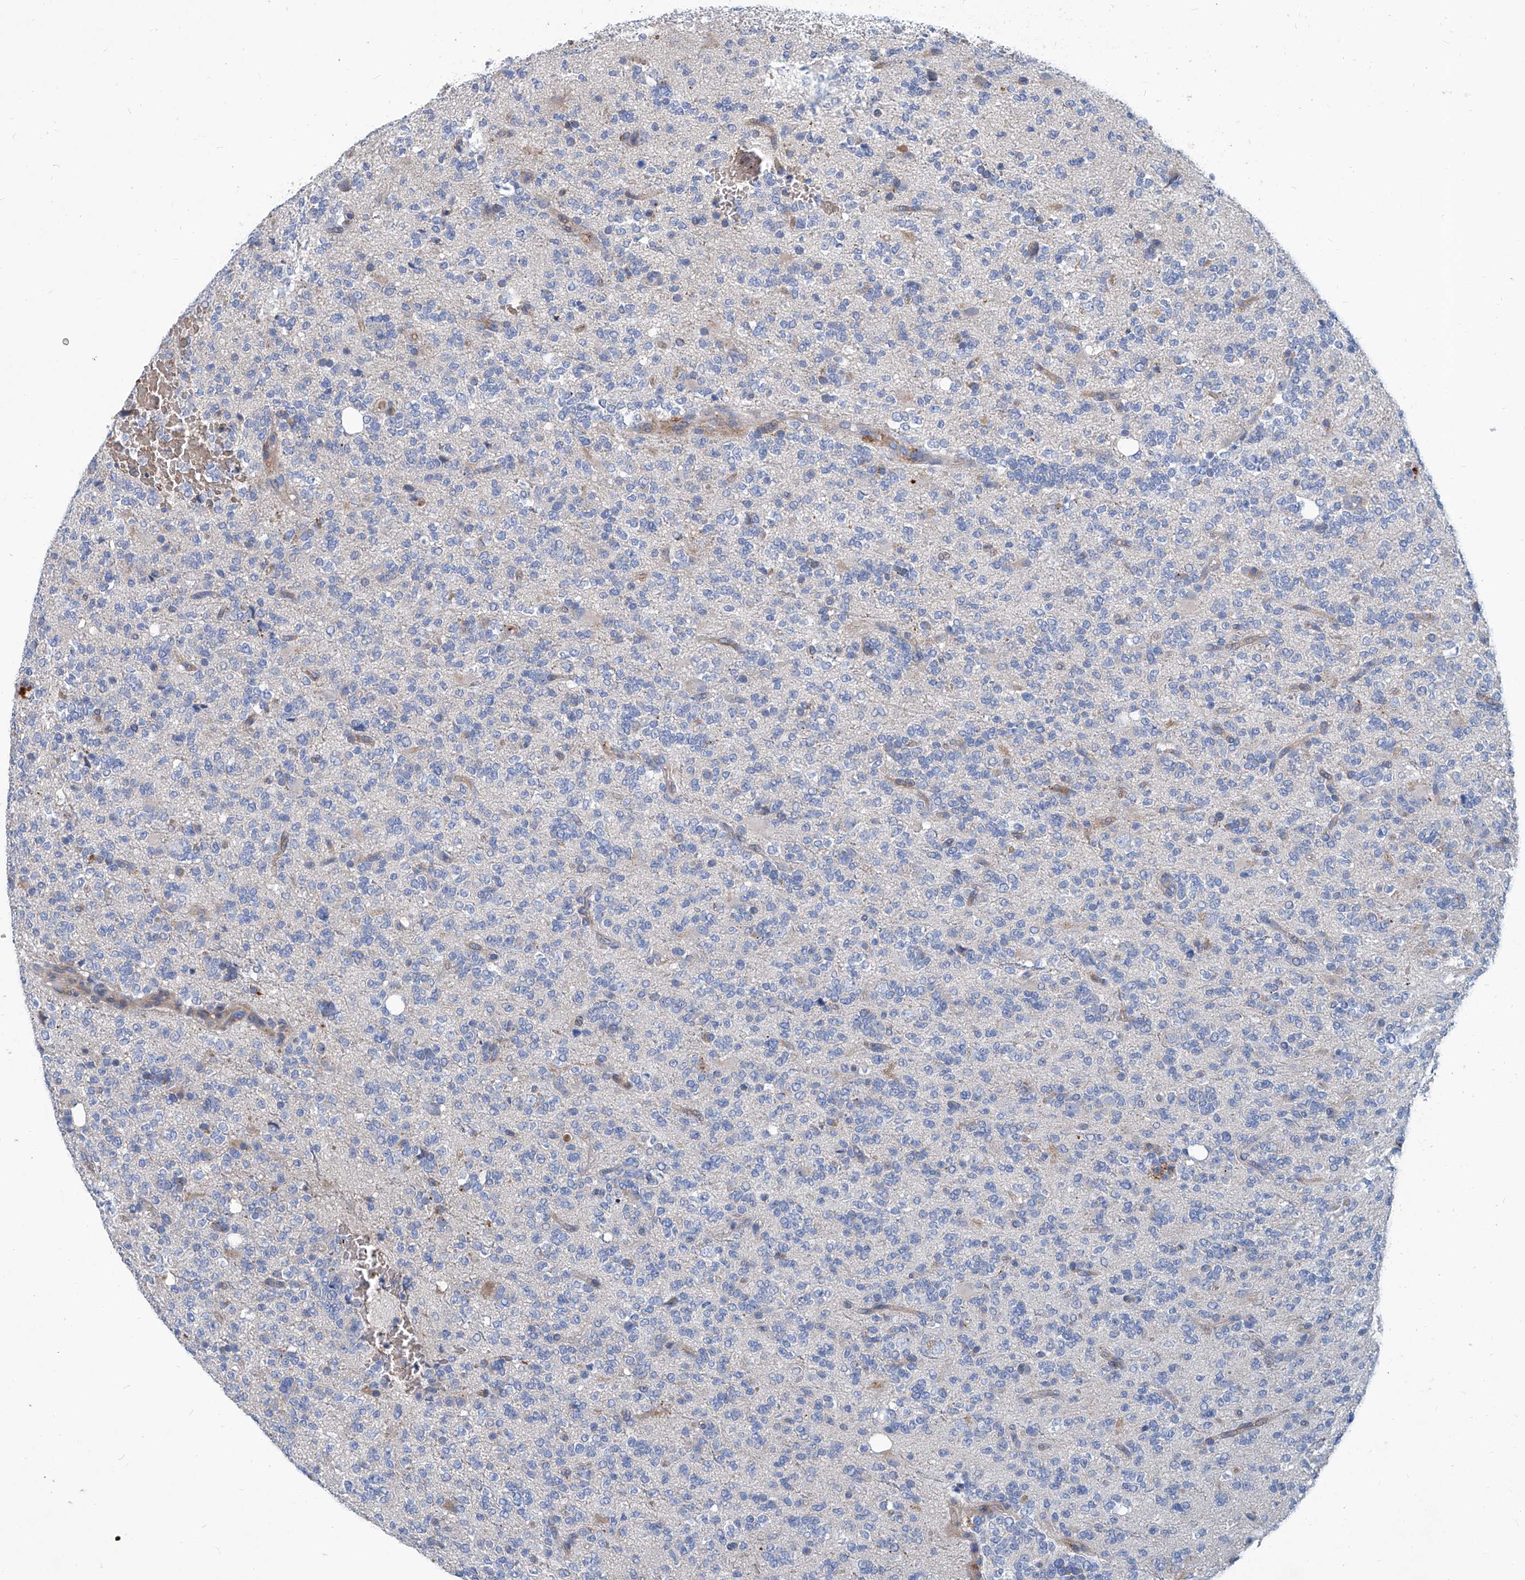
{"staining": {"intensity": "negative", "quantity": "none", "location": "none"}, "tissue": "glioma", "cell_type": "Tumor cells", "image_type": "cancer", "snomed": [{"axis": "morphology", "description": "Glioma, malignant, High grade"}, {"axis": "topography", "description": "Brain"}], "caption": "Immunohistochemistry (IHC) photomicrograph of neoplastic tissue: glioma stained with DAB exhibits no significant protein expression in tumor cells.", "gene": "FPR2", "patient": {"sex": "female", "age": 62}}